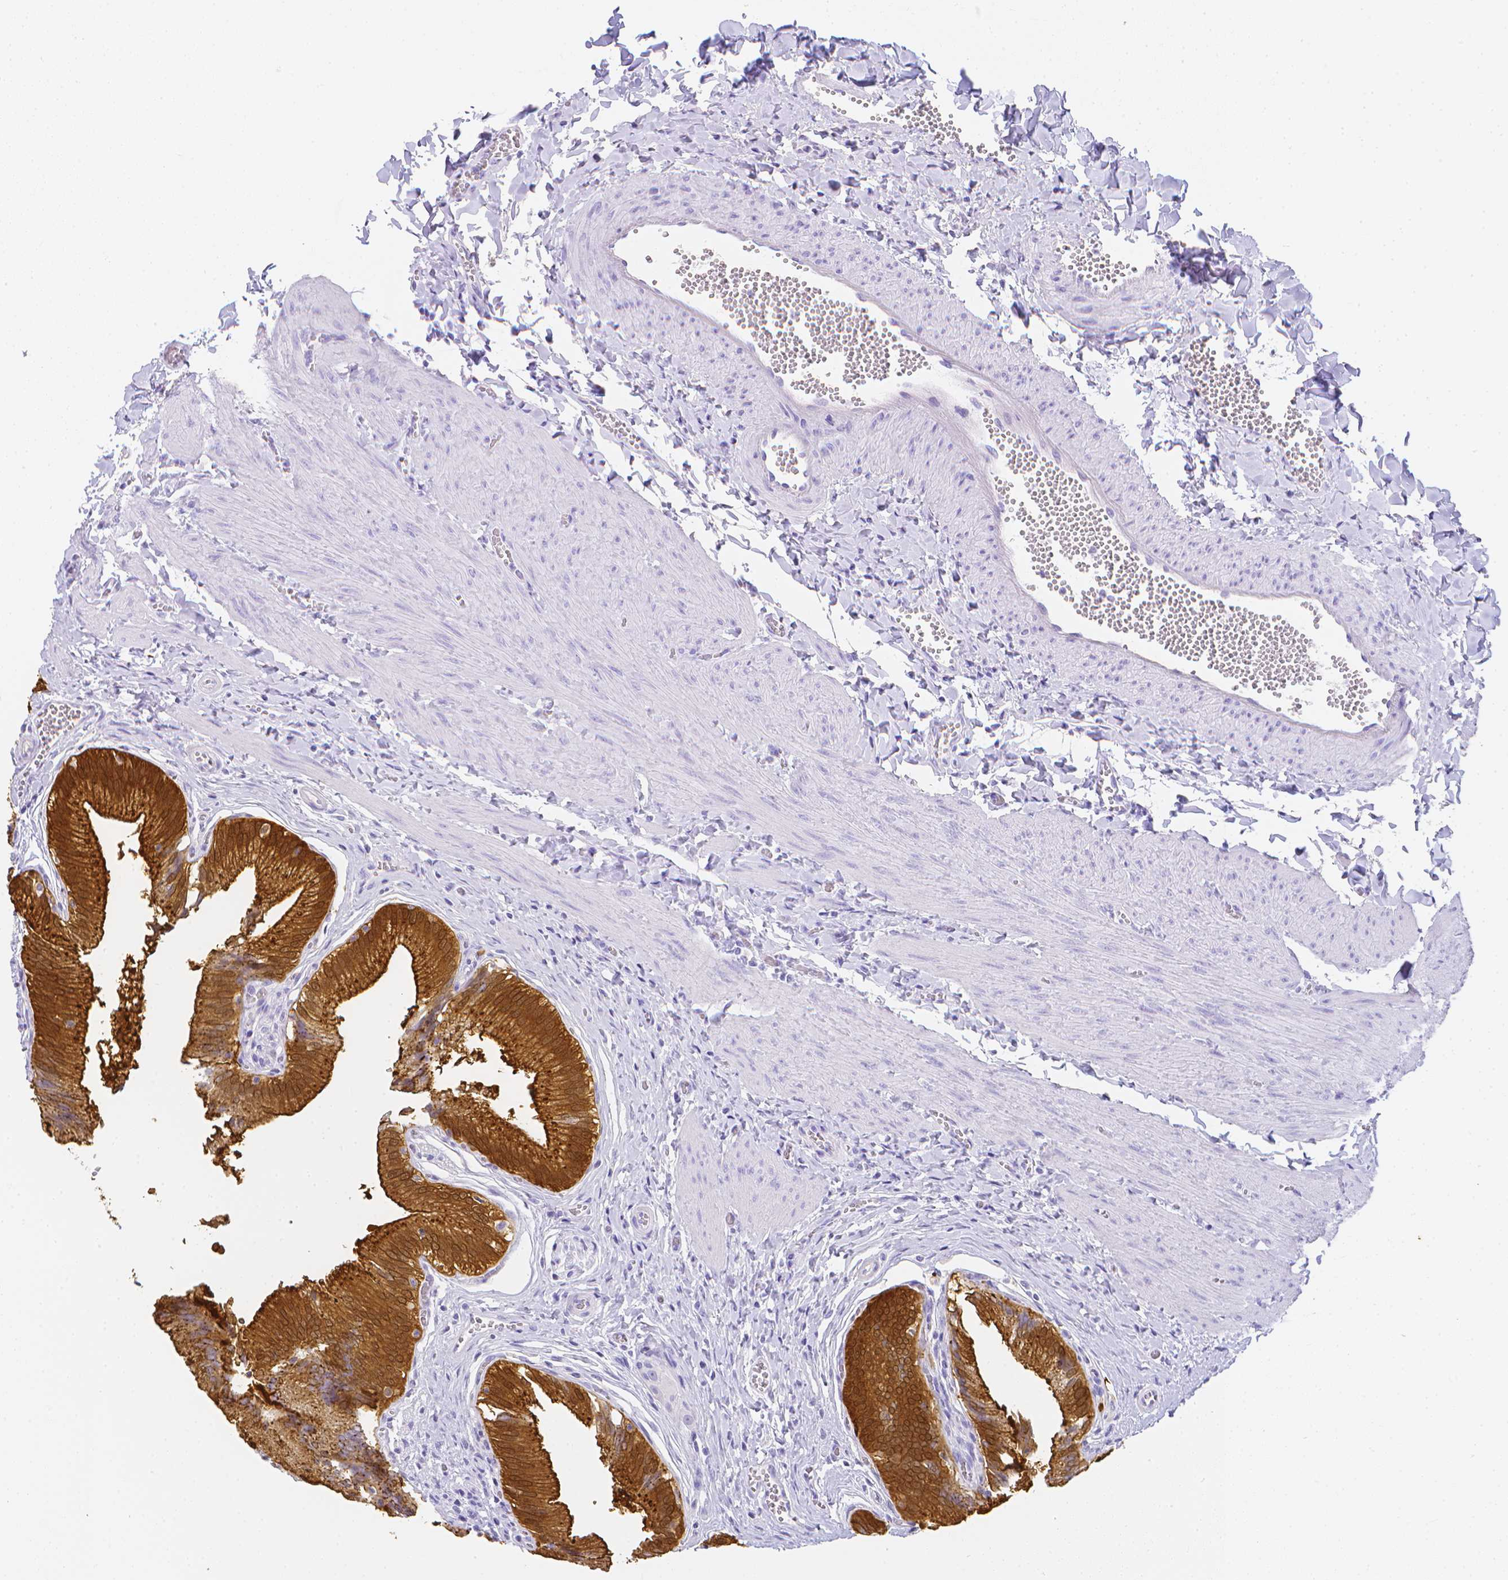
{"staining": {"intensity": "strong", "quantity": ">75%", "location": "cytoplasmic/membranous,nuclear"}, "tissue": "gallbladder", "cell_type": "Glandular cells", "image_type": "normal", "snomed": [{"axis": "morphology", "description": "Normal tissue, NOS"}, {"axis": "topography", "description": "Gallbladder"}], "caption": "A brown stain shows strong cytoplasmic/membranous,nuclear staining of a protein in glandular cells of normal human gallbladder.", "gene": "LGALS4", "patient": {"sex": "male", "age": 17}}